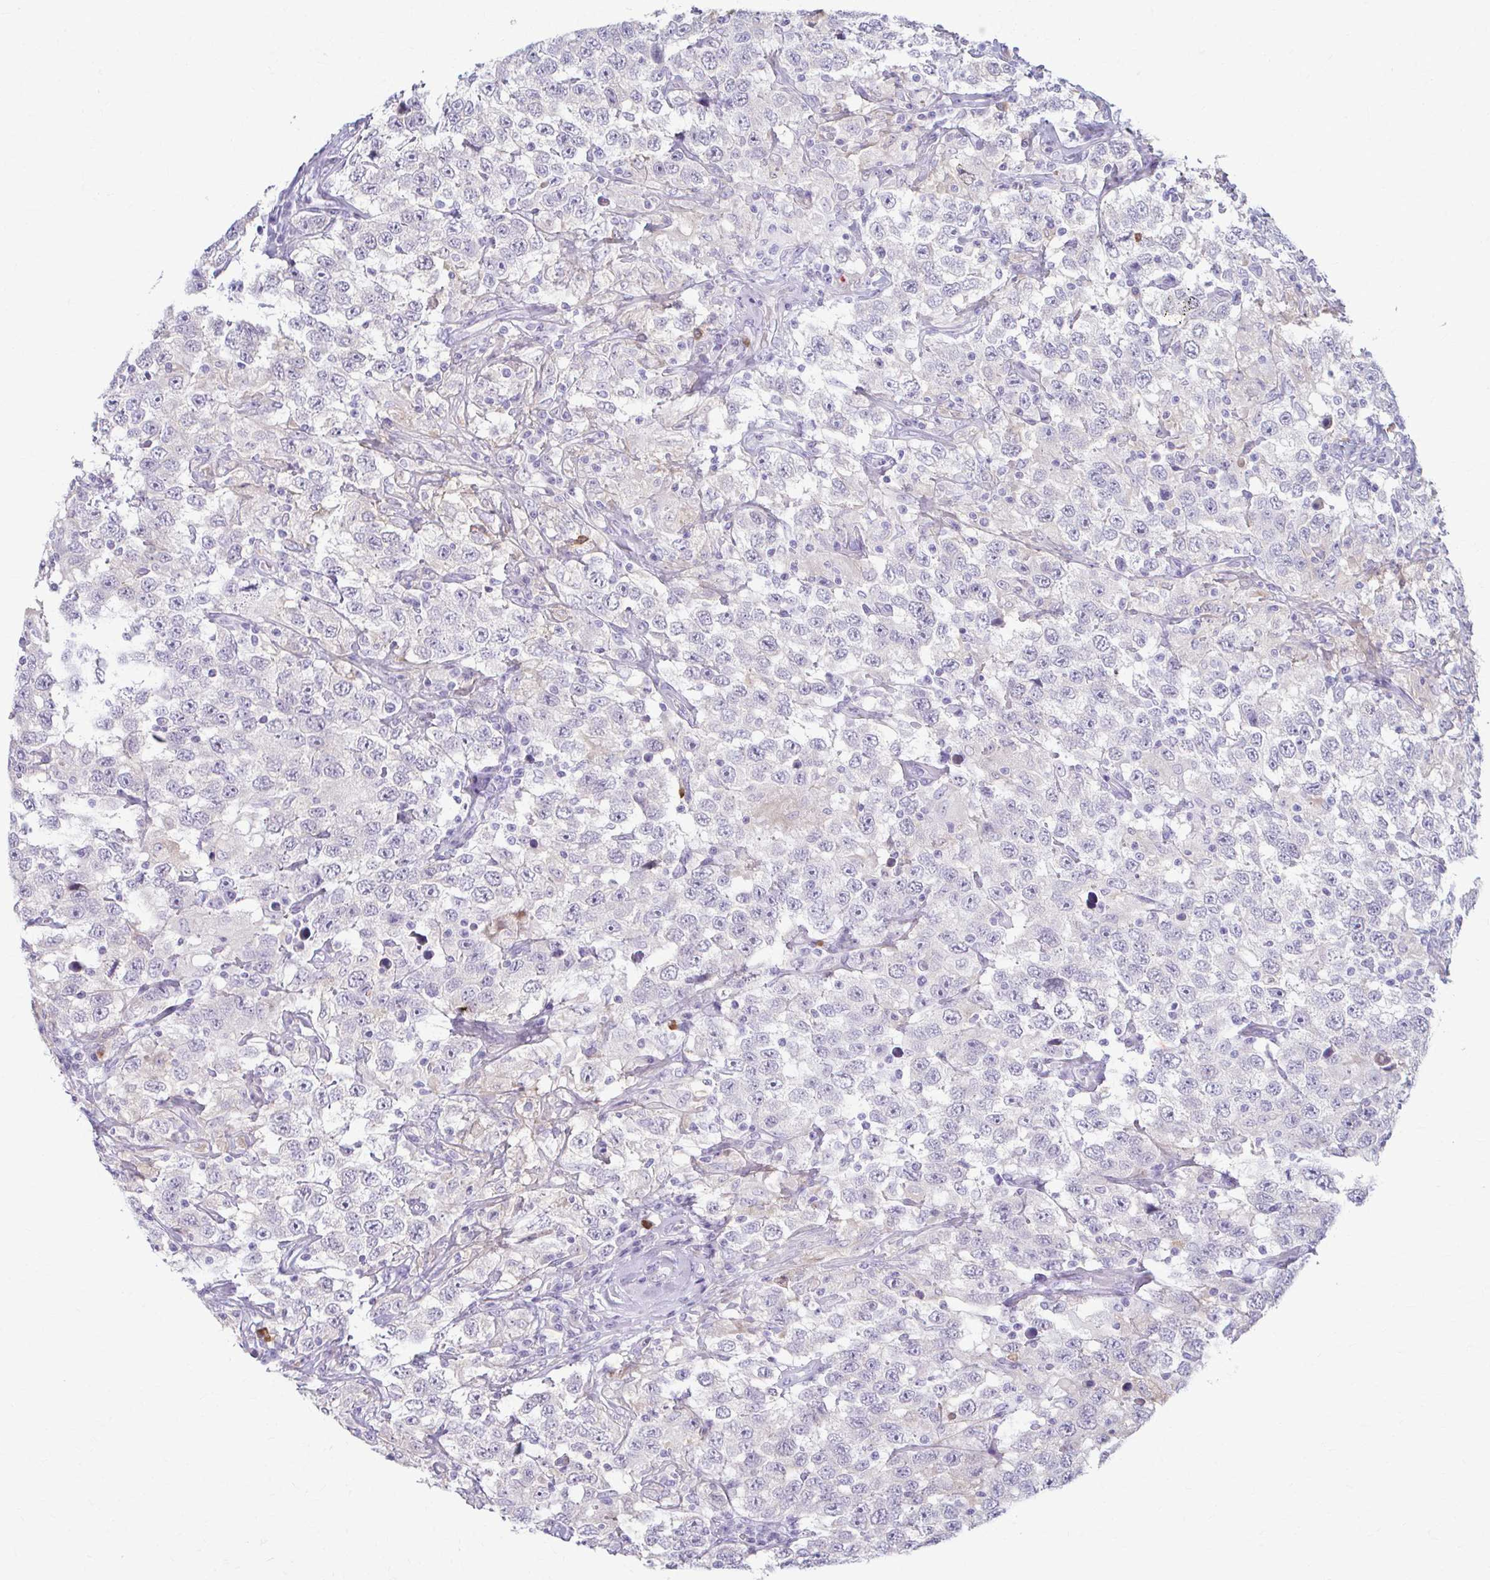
{"staining": {"intensity": "negative", "quantity": "none", "location": "none"}, "tissue": "testis cancer", "cell_type": "Tumor cells", "image_type": "cancer", "snomed": [{"axis": "morphology", "description": "Seminoma, NOS"}, {"axis": "topography", "description": "Testis"}], "caption": "The immunohistochemistry (IHC) image has no significant positivity in tumor cells of testis cancer (seminoma) tissue.", "gene": "LDLRAP1", "patient": {"sex": "male", "age": 41}}